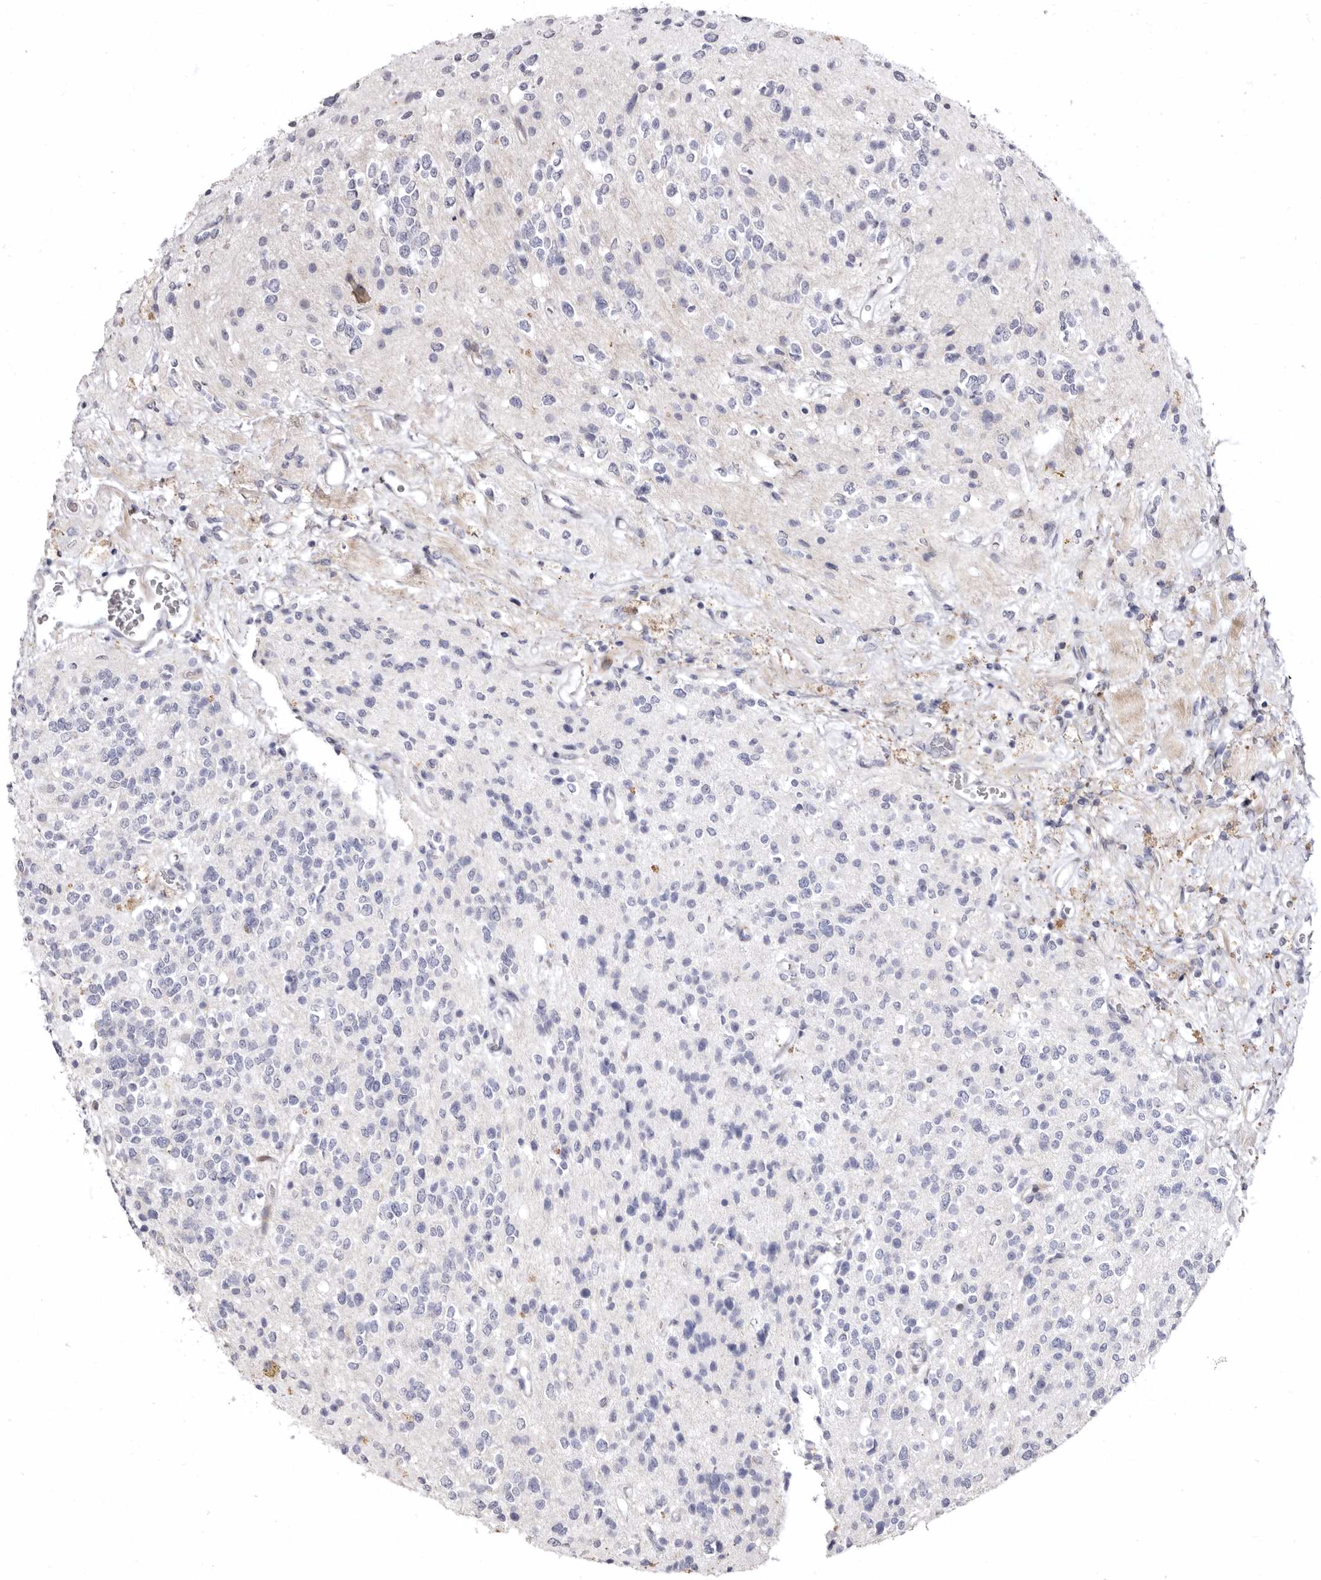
{"staining": {"intensity": "negative", "quantity": "none", "location": "none"}, "tissue": "glioma", "cell_type": "Tumor cells", "image_type": "cancer", "snomed": [{"axis": "morphology", "description": "Glioma, malignant, High grade"}, {"axis": "topography", "description": "Brain"}], "caption": "An immunohistochemistry (IHC) histopathology image of malignant glioma (high-grade) is shown. There is no staining in tumor cells of malignant glioma (high-grade).", "gene": "AIDA", "patient": {"sex": "male", "age": 34}}